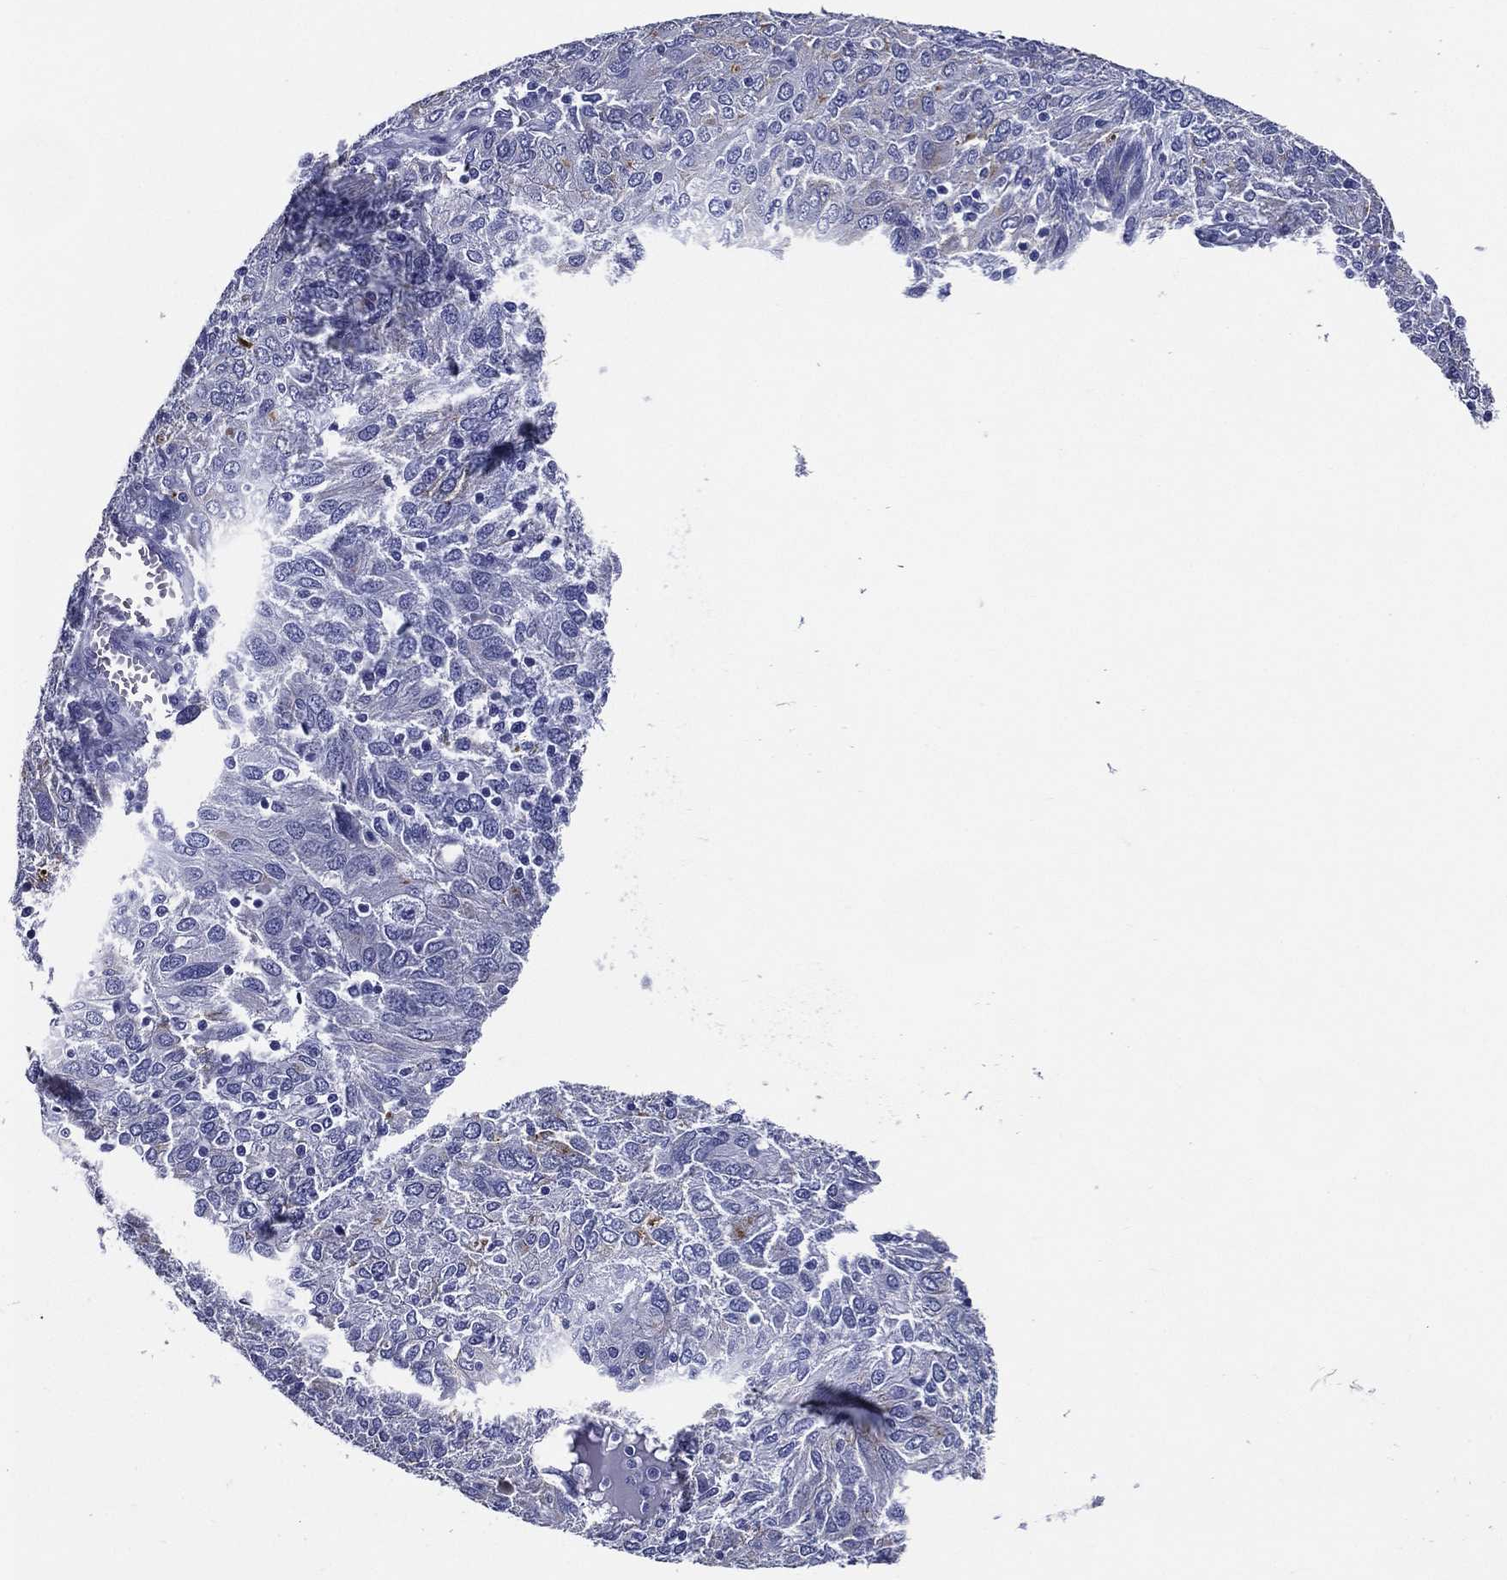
{"staining": {"intensity": "negative", "quantity": "none", "location": "none"}, "tissue": "ovarian cancer", "cell_type": "Tumor cells", "image_type": "cancer", "snomed": [{"axis": "morphology", "description": "Carcinoma, endometroid"}, {"axis": "topography", "description": "Ovary"}], "caption": "Ovarian cancer (endometroid carcinoma) was stained to show a protein in brown. There is no significant staining in tumor cells.", "gene": "ACE2", "patient": {"sex": "female", "age": 50}}